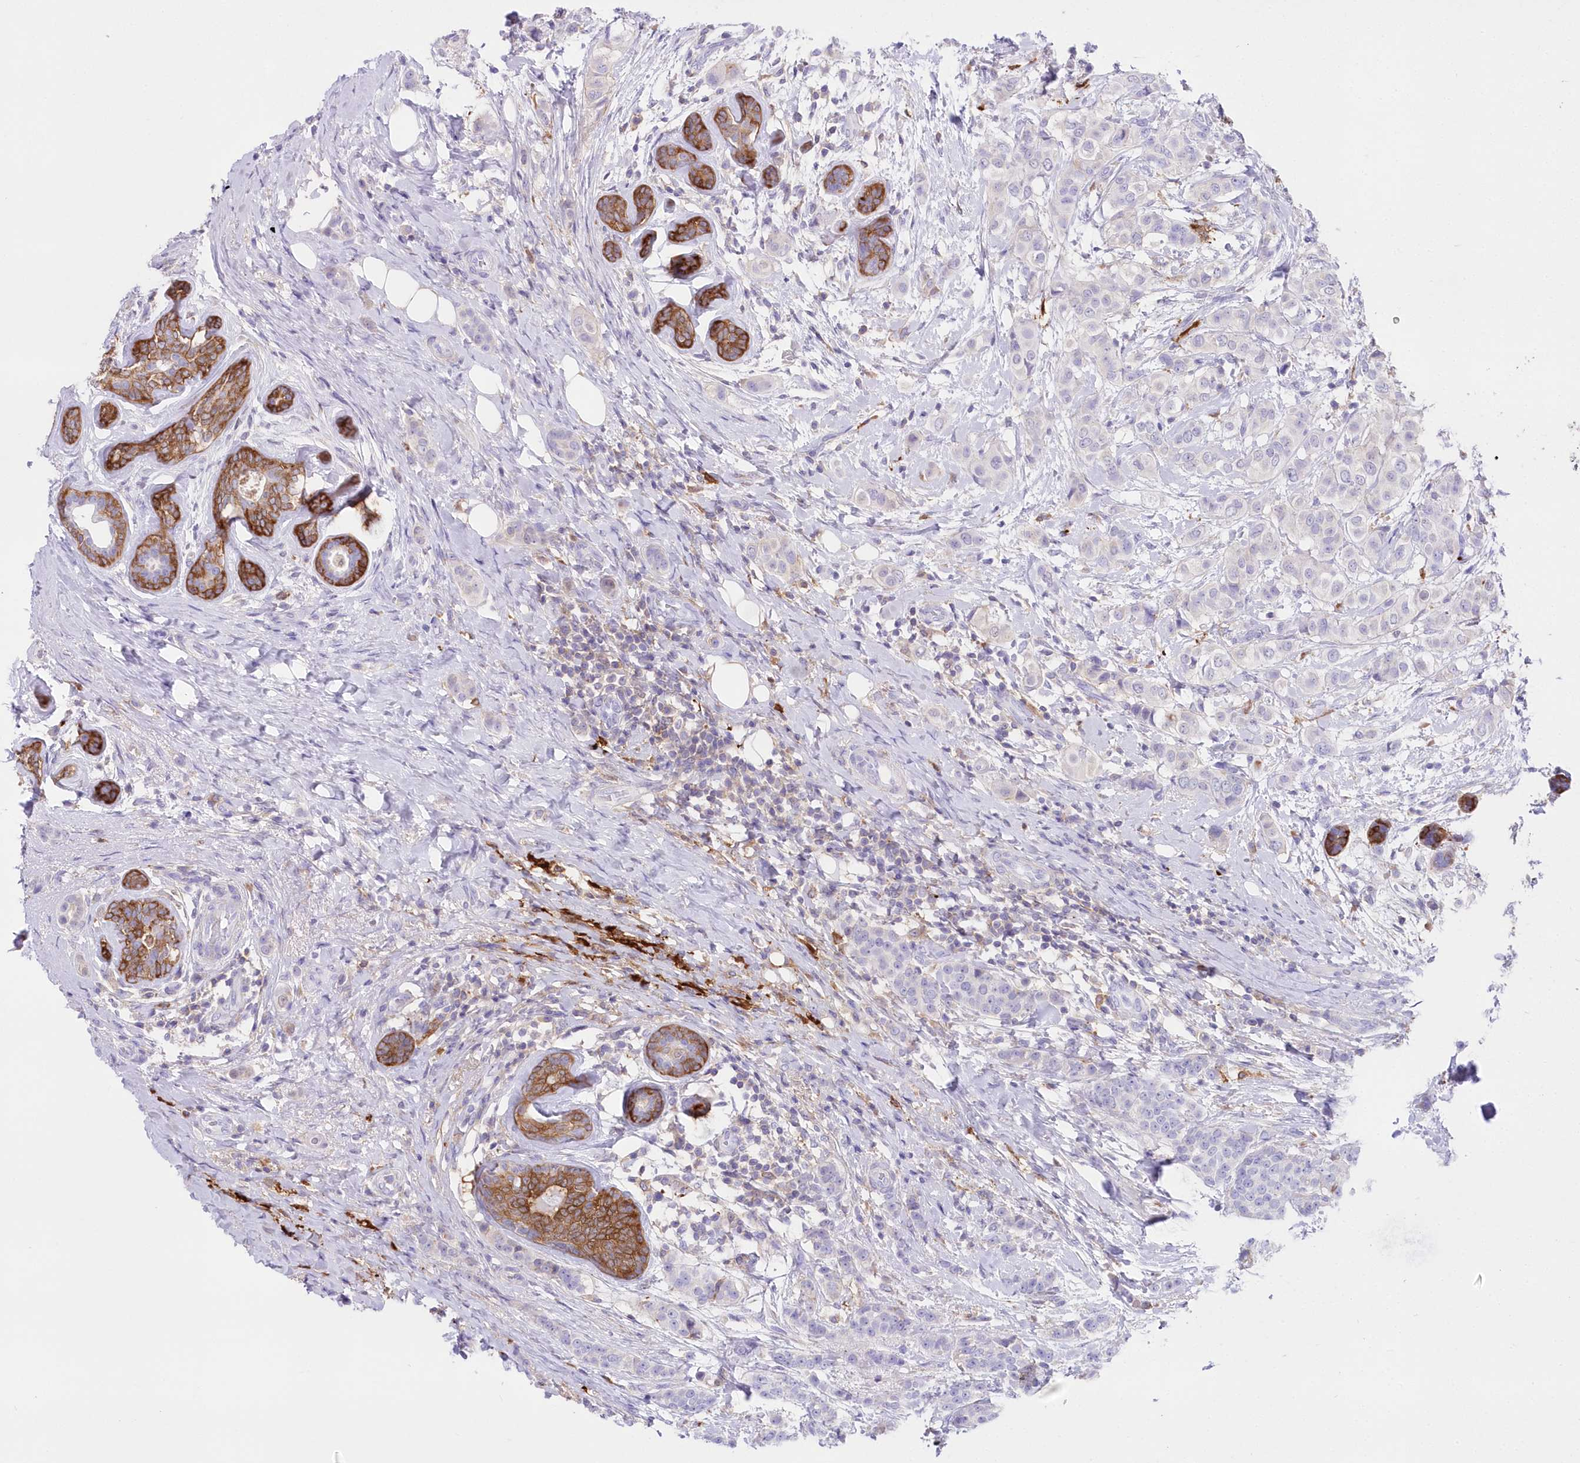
{"staining": {"intensity": "negative", "quantity": "none", "location": "none"}, "tissue": "breast cancer", "cell_type": "Tumor cells", "image_type": "cancer", "snomed": [{"axis": "morphology", "description": "Lobular carcinoma"}, {"axis": "topography", "description": "Breast"}], "caption": "There is no significant positivity in tumor cells of breast lobular carcinoma. (Stains: DAB (3,3'-diaminobenzidine) immunohistochemistry with hematoxylin counter stain, Microscopy: brightfield microscopy at high magnification).", "gene": "DNAJC19", "patient": {"sex": "female", "age": 51}}